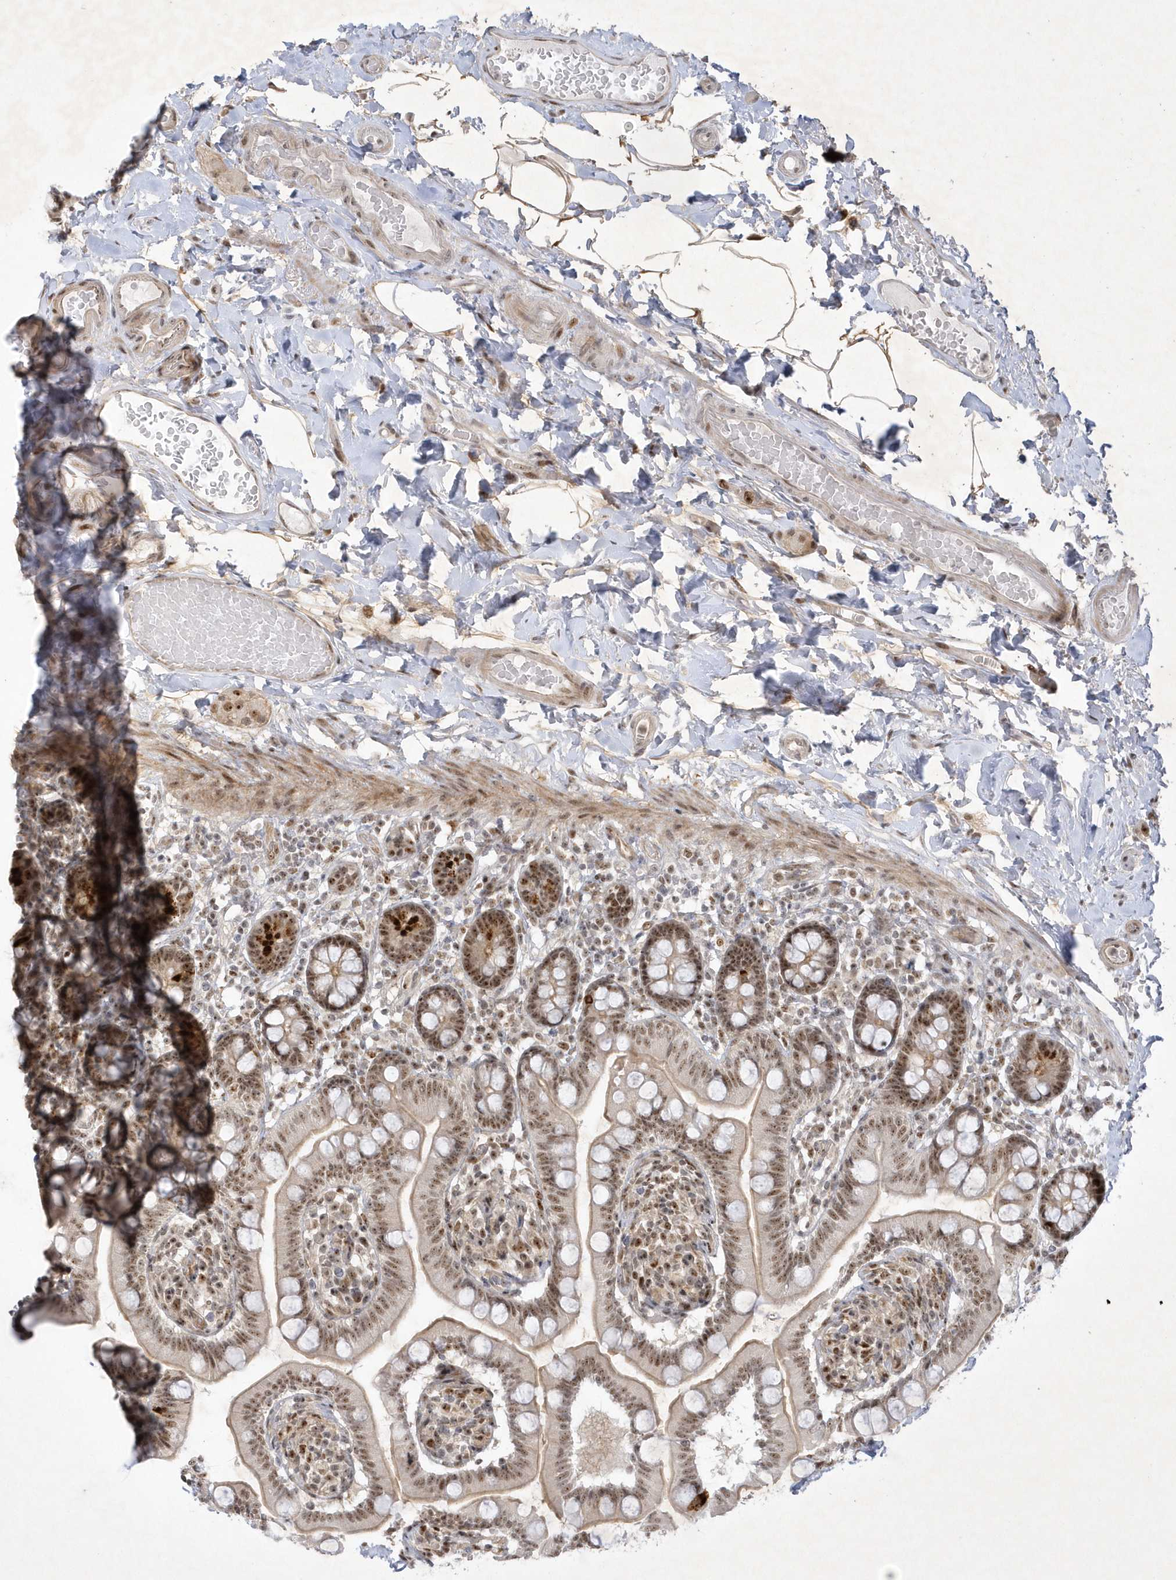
{"staining": {"intensity": "moderate", "quantity": ">75%", "location": "nuclear"}, "tissue": "small intestine", "cell_type": "Glandular cells", "image_type": "normal", "snomed": [{"axis": "morphology", "description": "Normal tissue, NOS"}, {"axis": "topography", "description": "Small intestine"}], "caption": "Protein expression analysis of normal small intestine demonstrates moderate nuclear positivity in approximately >75% of glandular cells. (brown staining indicates protein expression, while blue staining denotes nuclei).", "gene": "NPM3", "patient": {"sex": "female", "age": 64}}